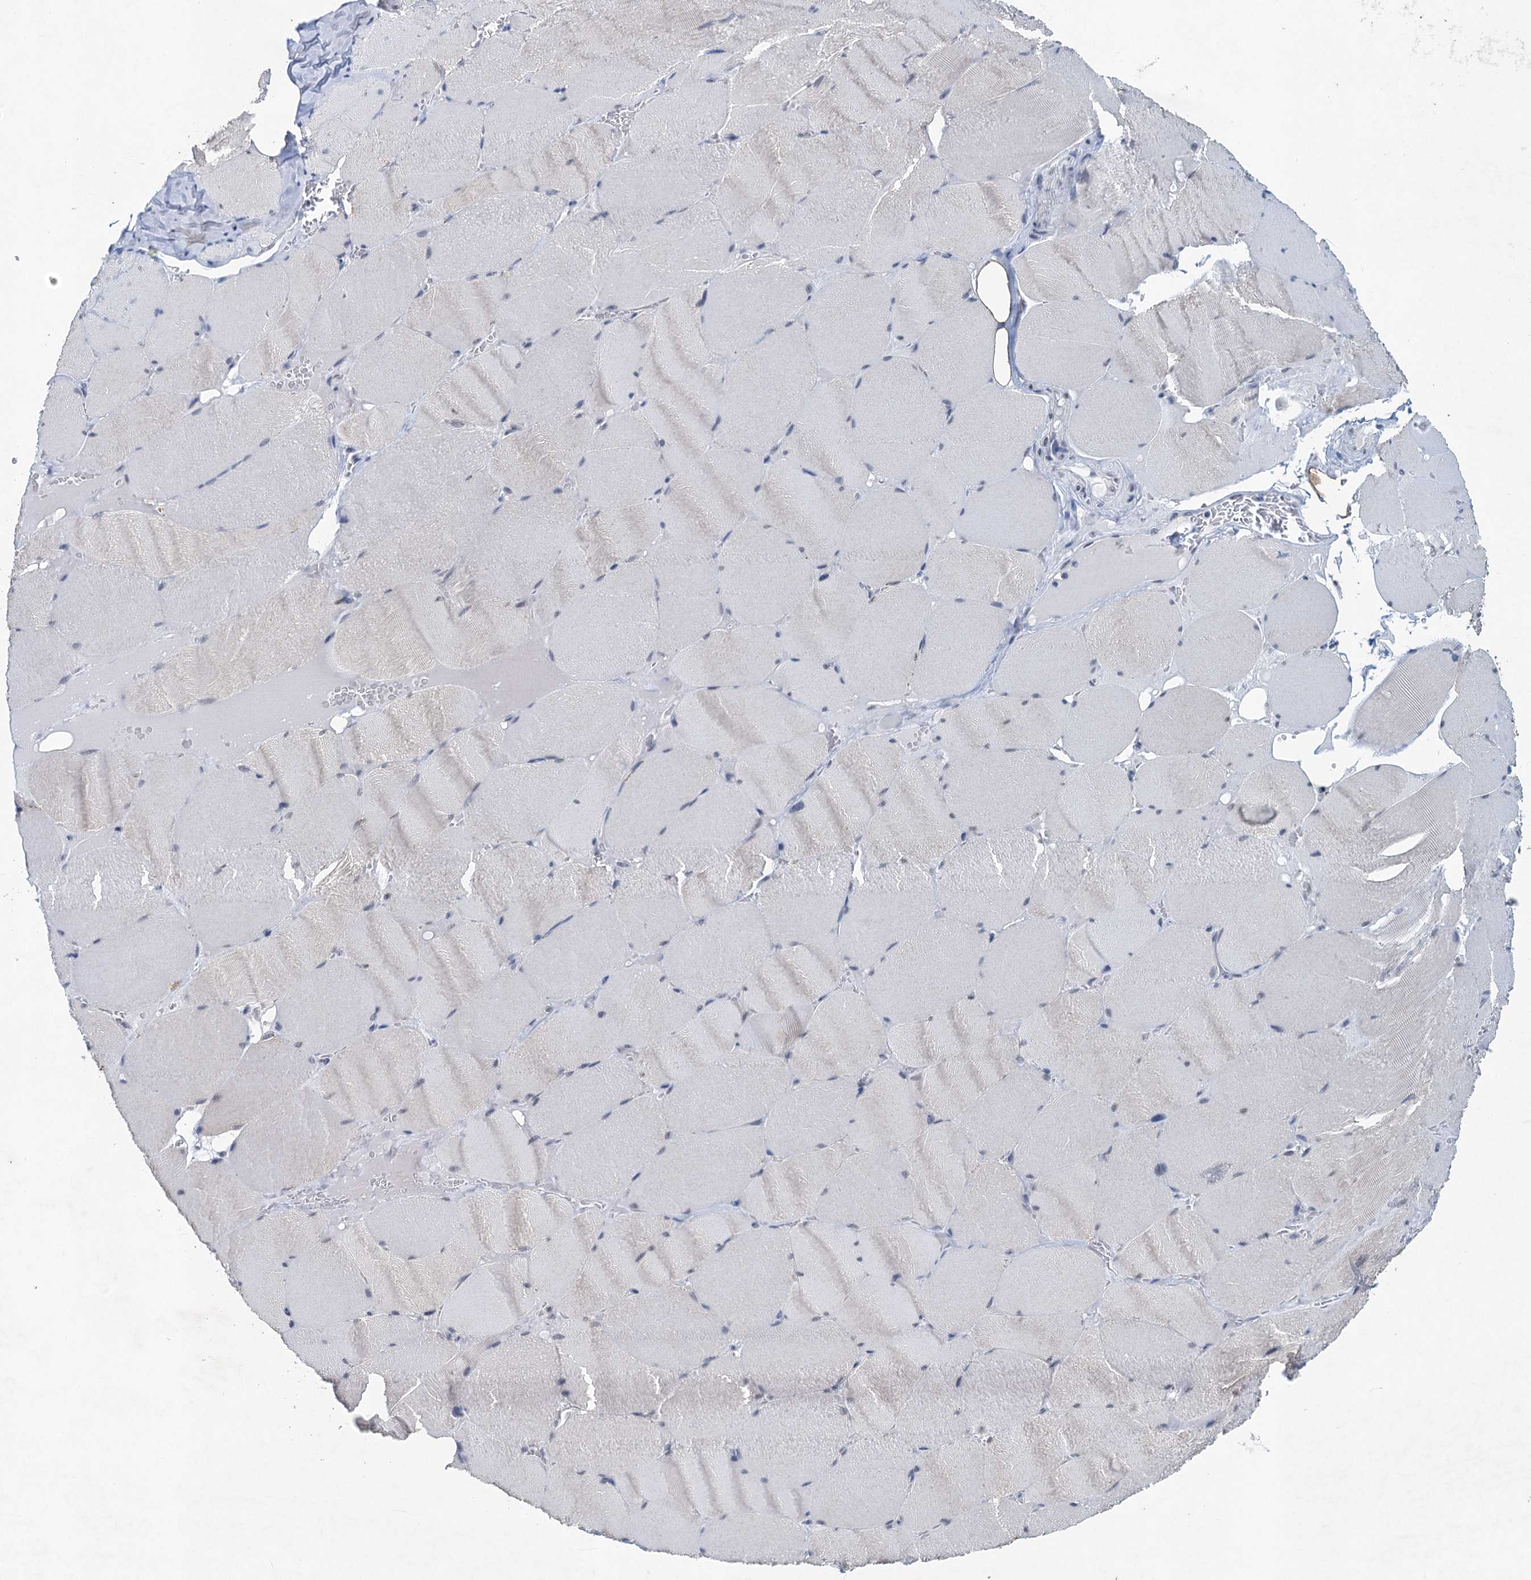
{"staining": {"intensity": "negative", "quantity": "none", "location": "none"}, "tissue": "skeletal muscle", "cell_type": "Myocytes", "image_type": "normal", "snomed": [{"axis": "morphology", "description": "Normal tissue, NOS"}, {"axis": "topography", "description": "Skeletal muscle"}, {"axis": "topography", "description": "Head-Neck"}], "caption": "Immunohistochemical staining of benign human skeletal muscle demonstrates no significant positivity in myocytes. Brightfield microscopy of IHC stained with DAB (brown) and hematoxylin (blue), captured at high magnification.", "gene": "ENSG00000230707", "patient": {"sex": "male", "age": 66}}